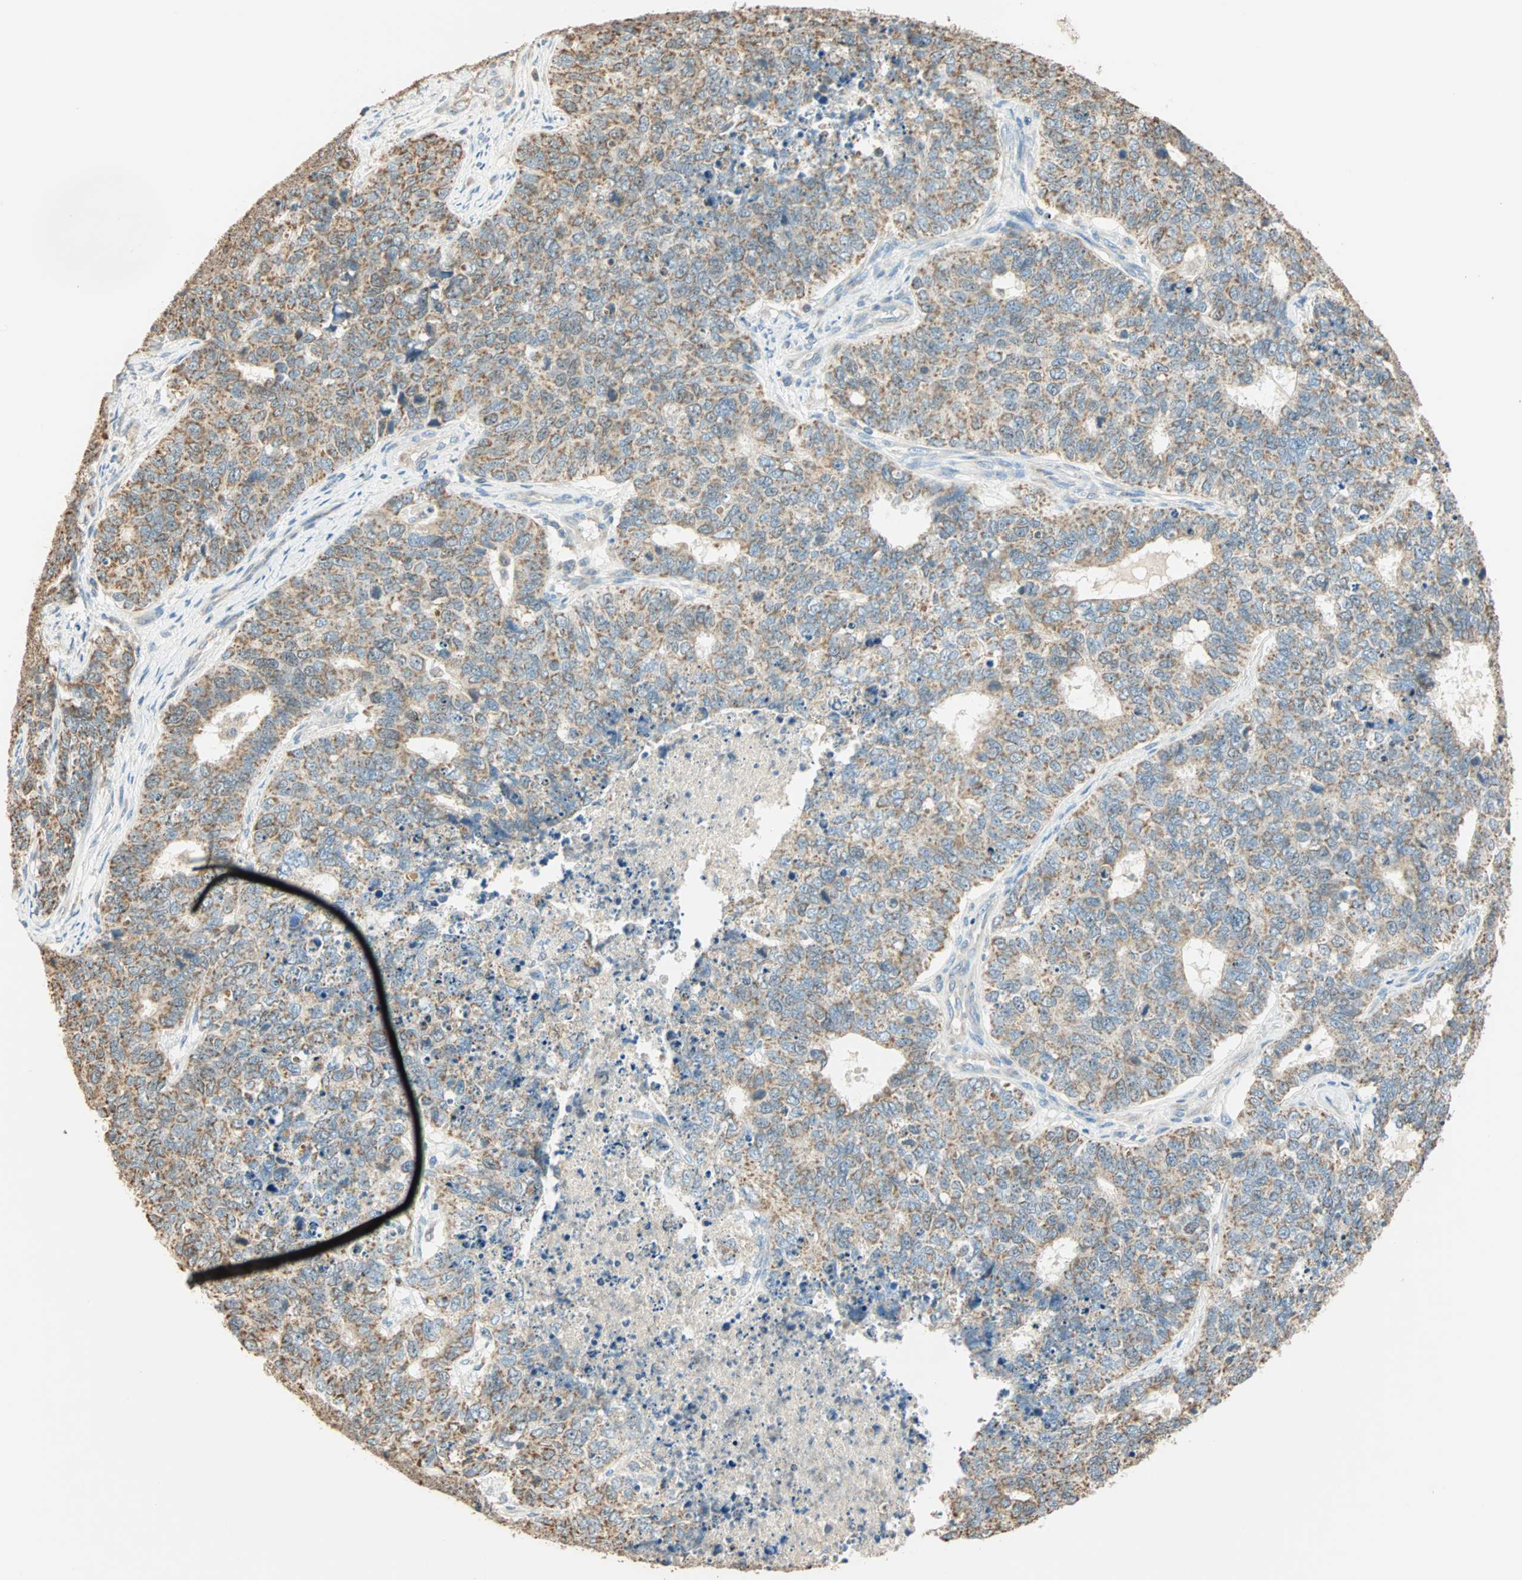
{"staining": {"intensity": "weak", "quantity": ">75%", "location": "cytoplasmic/membranous"}, "tissue": "cervical cancer", "cell_type": "Tumor cells", "image_type": "cancer", "snomed": [{"axis": "morphology", "description": "Squamous cell carcinoma, NOS"}, {"axis": "topography", "description": "Cervix"}], "caption": "IHC (DAB (3,3'-diaminobenzidine)) staining of human cervical squamous cell carcinoma exhibits weak cytoplasmic/membranous protein expression in approximately >75% of tumor cells.", "gene": "RAD18", "patient": {"sex": "female", "age": 63}}